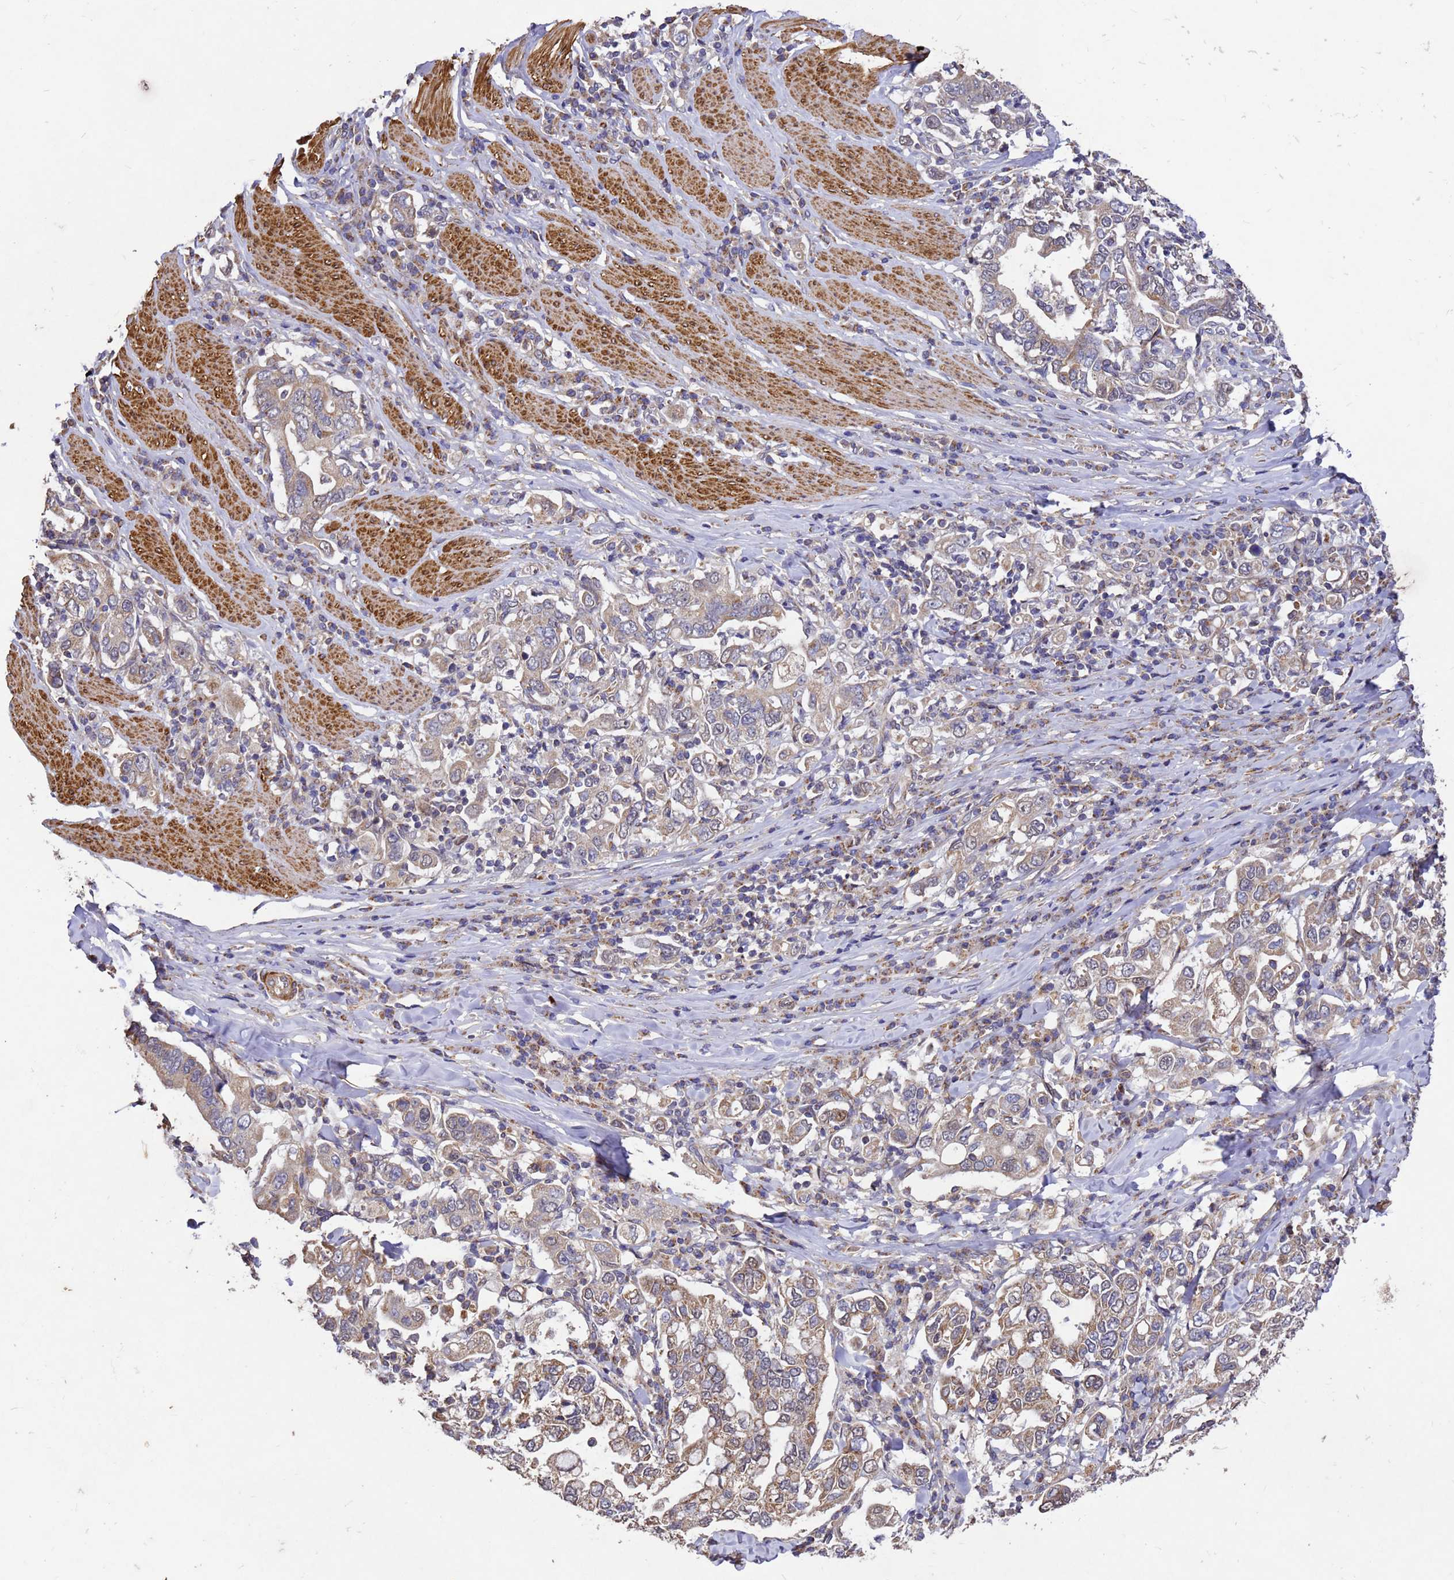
{"staining": {"intensity": "weak", "quantity": ">75%", "location": "cytoplasmic/membranous"}, "tissue": "stomach cancer", "cell_type": "Tumor cells", "image_type": "cancer", "snomed": [{"axis": "morphology", "description": "Adenocarcinoma, NOS"}, {"axis": "topography", "description": "Stomach, upper"}], "caption": "Protein expression analysis of human adenocarcinoma (stomach) reveals weak cytoplasmic/membranous positivity in about >75% of tumor cells.", "gene": "RSPRY1", "patient": {"sex": "male", "age": 62}}